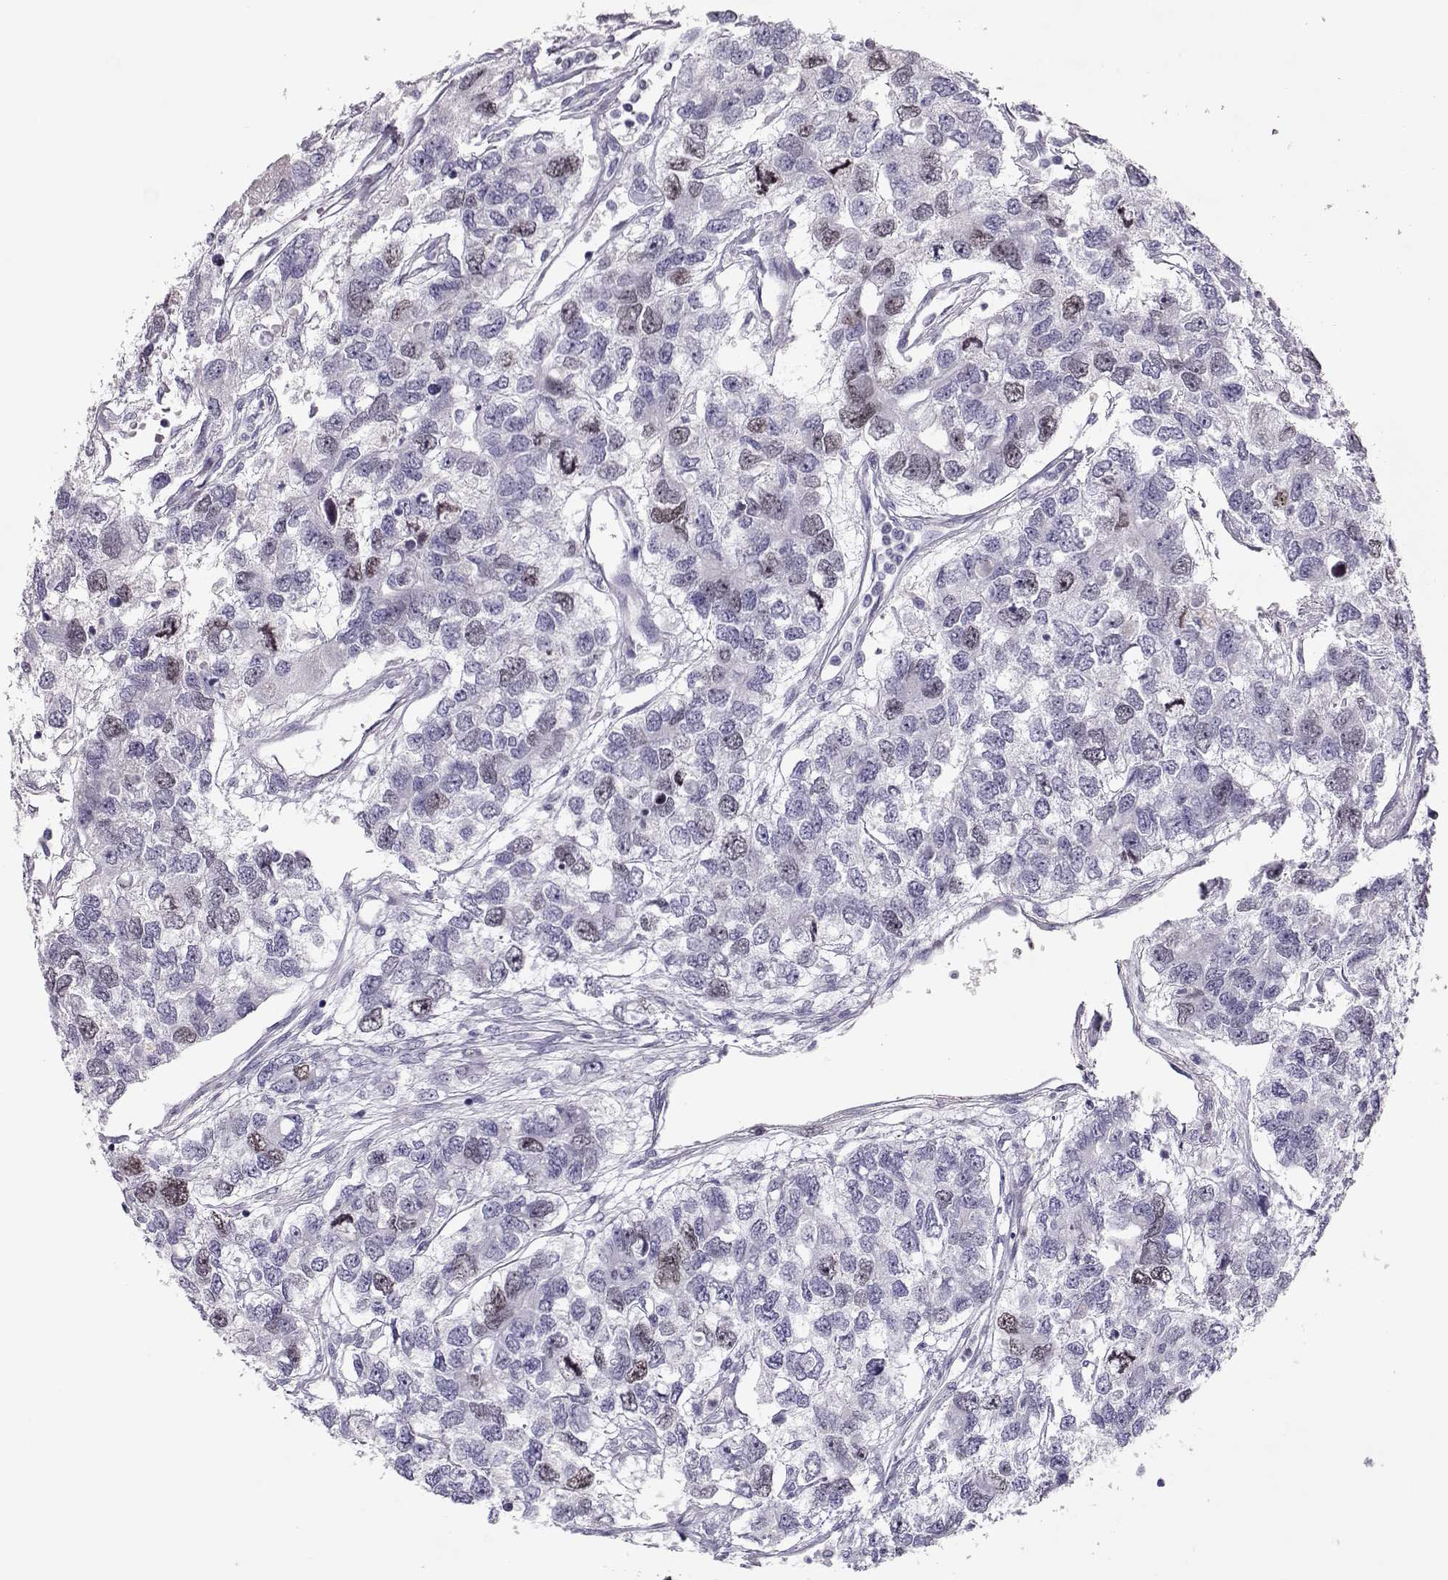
{"staining": {"intensity": "weak", "quantity": "<25%", "location": "nuclear"}, "tissue": "testis cancer", "cell_type": "Tumor cells", "image_type": "cancer", "snomed": [{"axis": "morphology", "description": "Seminoma, NOS"}, {"axis": "topography", "description": "Testis"}], "caption": "Testis cancer stained for a protein using immunohistochemistry reveals no expression tumor cells.", "gene": "SGO1", "patient": {"sex": "male", "age": 52}}